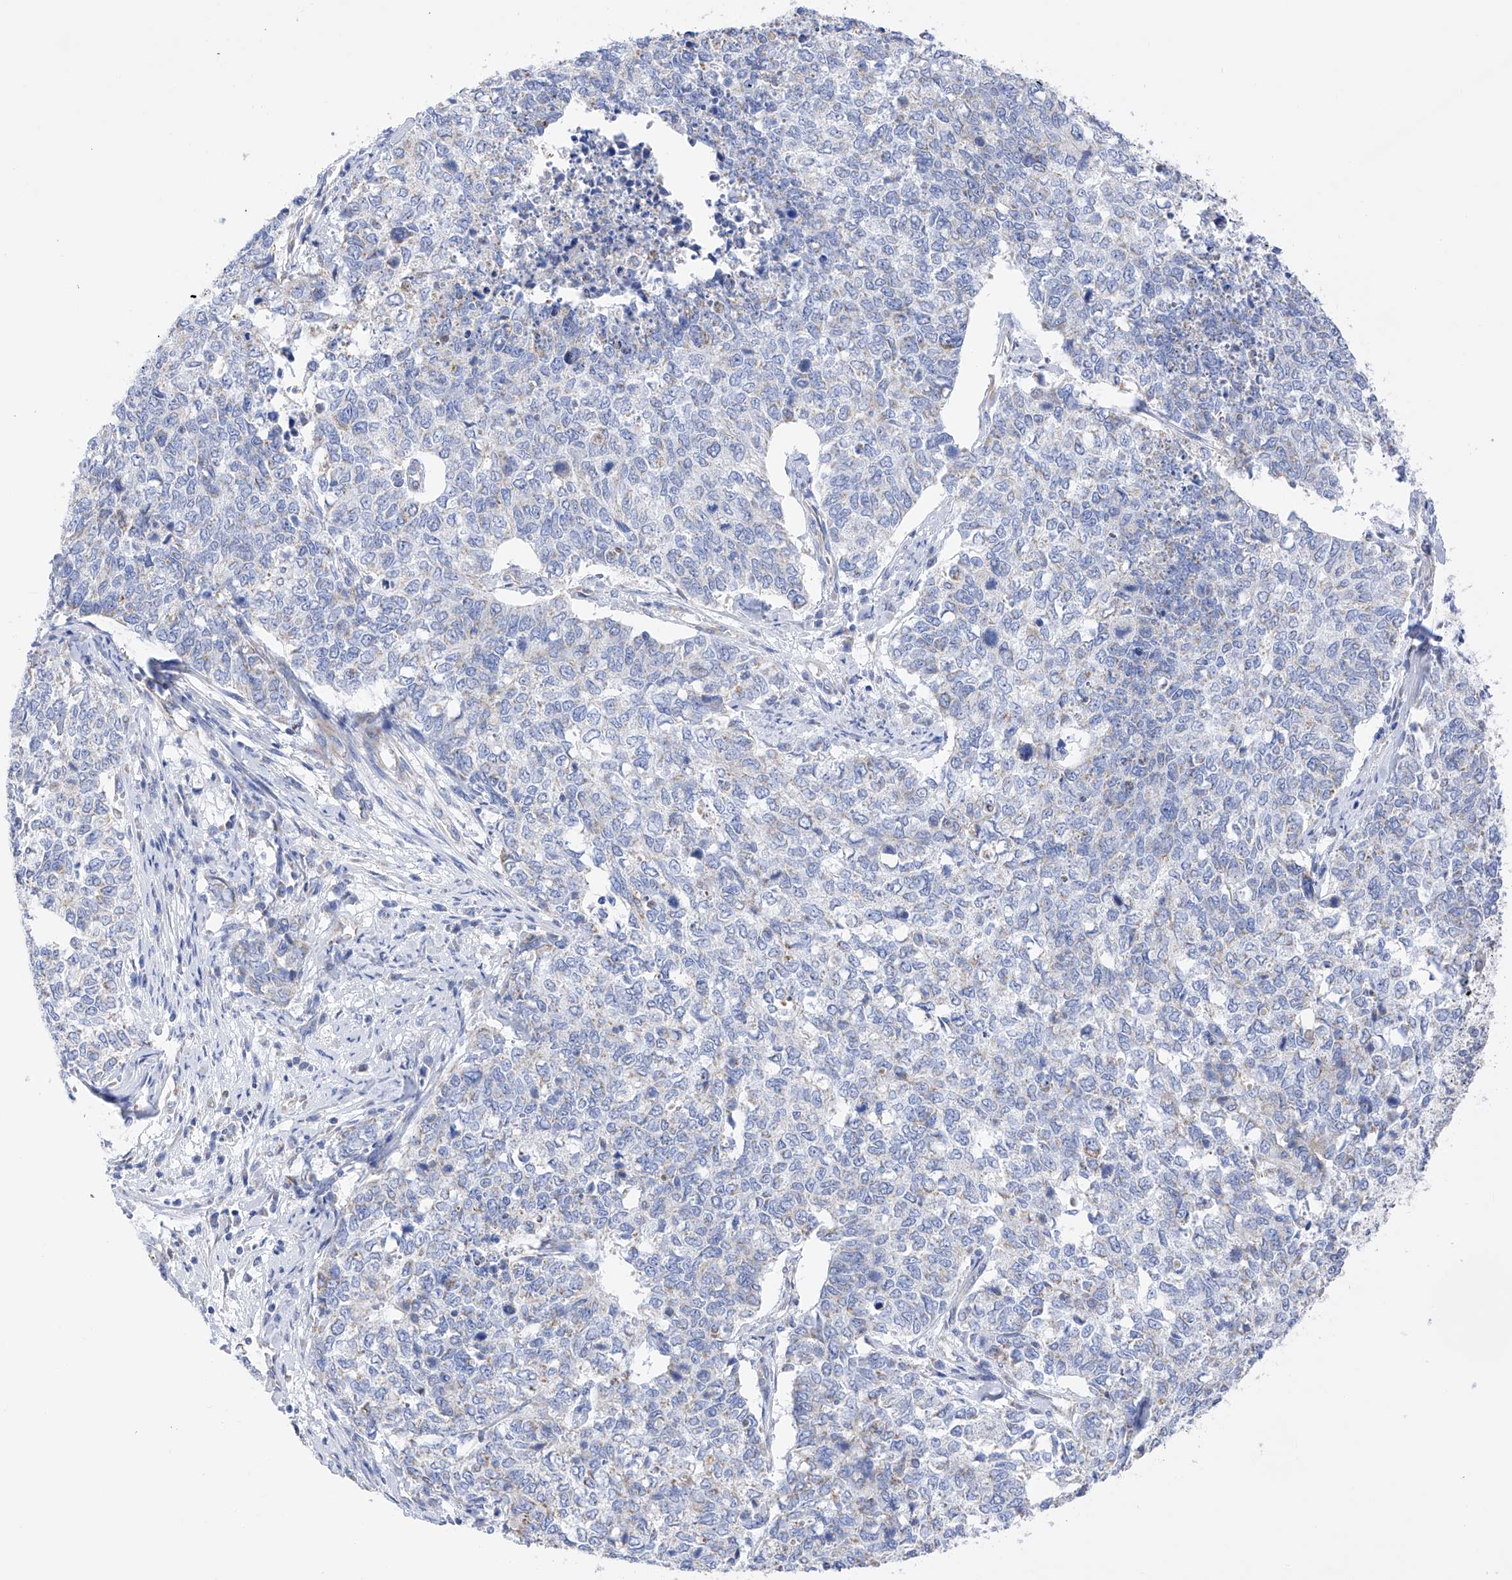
{"staining": {"intensity": "negative", "quantity": "none", "location": "none"}, "tissue": "cervical cancer", "cell_type": "Tumor cells", "image_type": "cancer", "snomed": [{"axis": "morphology", "description": "Squamous cell carcinoma, NOS"}, {"axis": "topography", "description": "Cervix"}], "caption": "Immunohistochemical staining of cervical cancer shows no significant expression in tumor cells.", "gene": "FLG", "patient": {"sex": "female", "age": 63}}